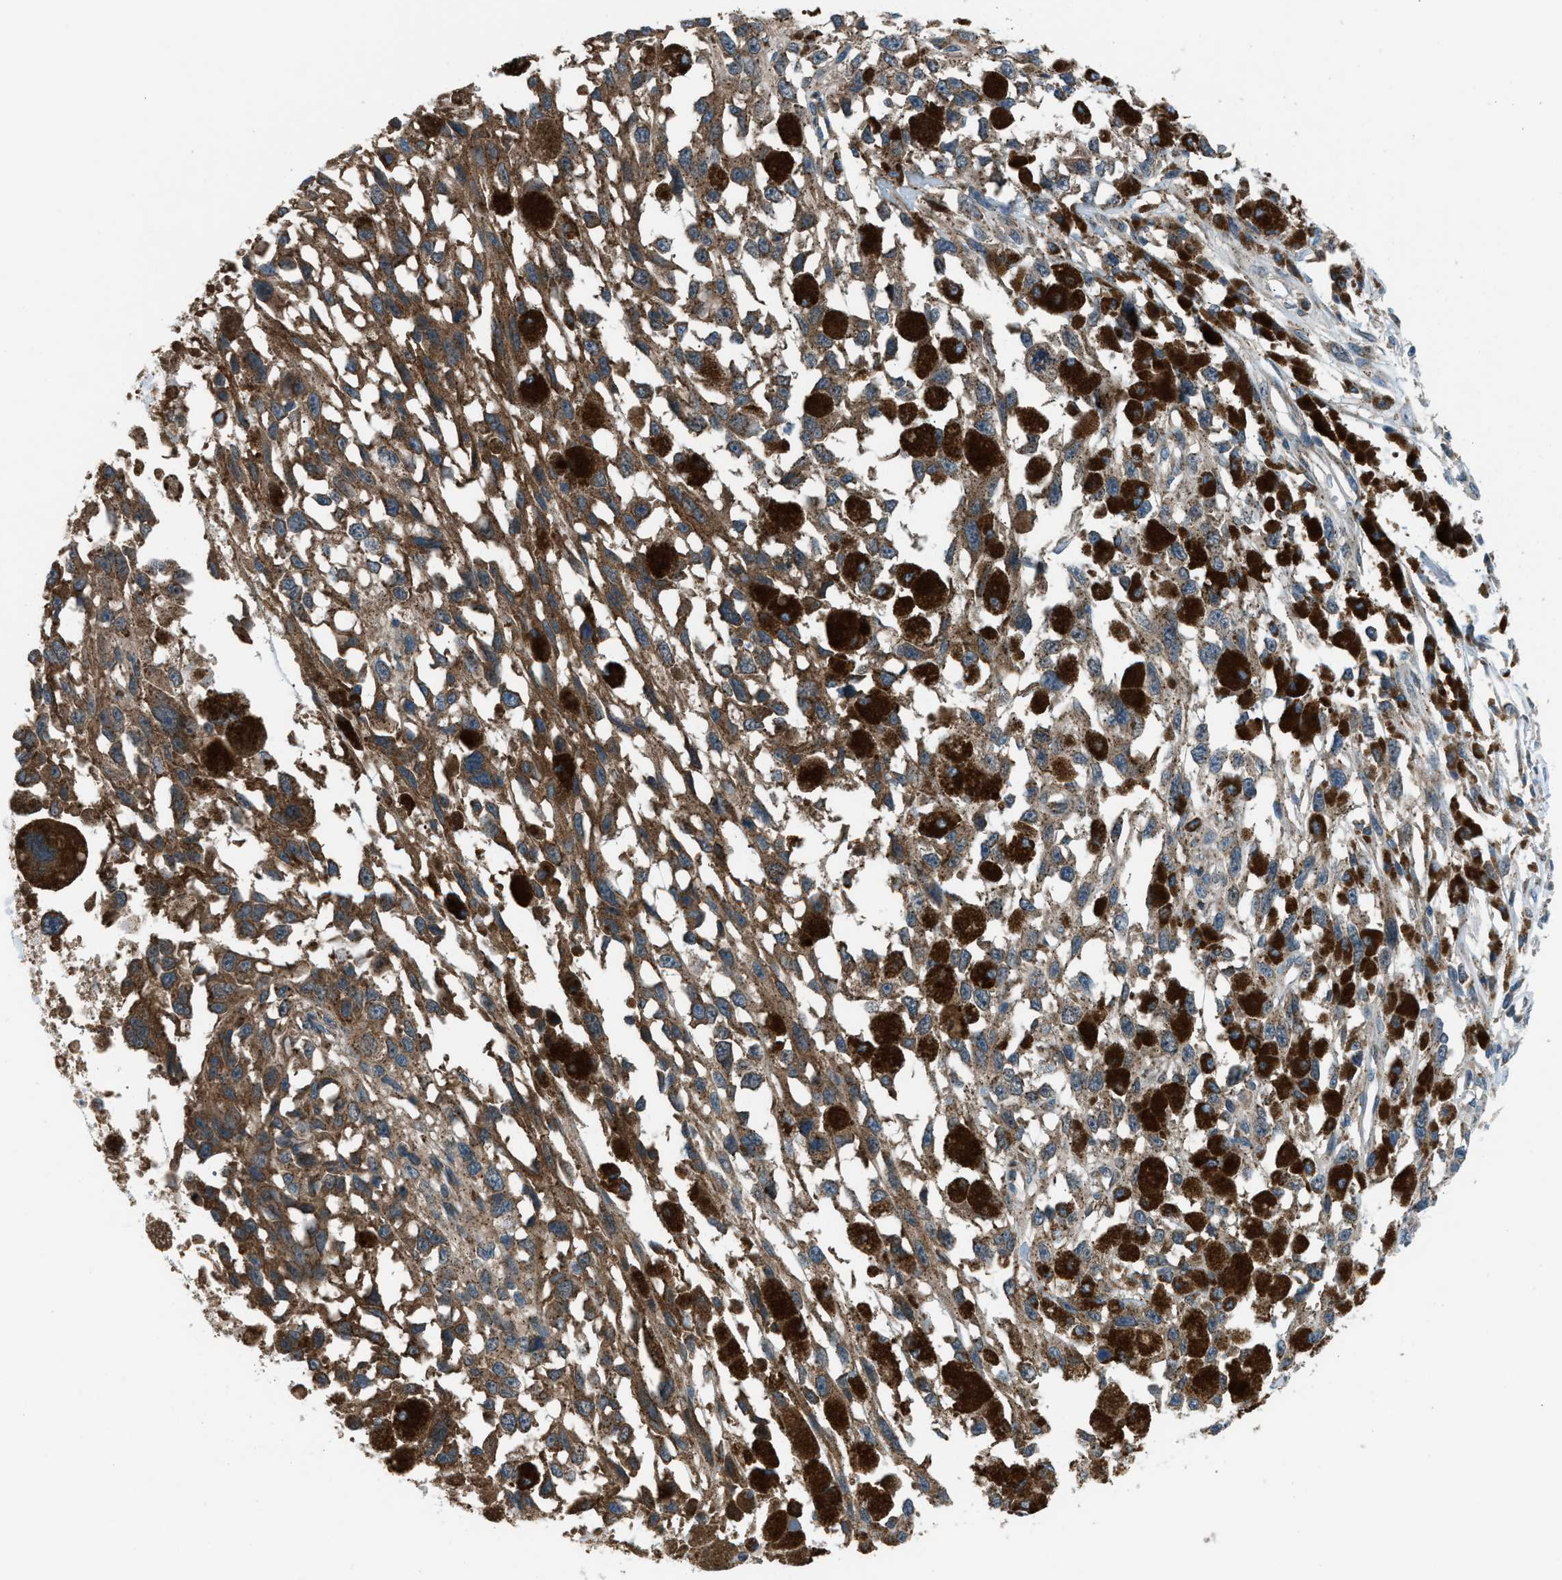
{"staining": {"intensity": "moderate", "quantity": ">75%", "location": "cytoplasmic/membranous"}, "tissue": "melanoma", "cell_type": "Tumor cells", "image_type": "cancer", "snomed": [{"axis": "morphology", "description": "Malignant melanoma, Metastatic site"}, {"axis": "topography", "description": "Lymph node"}], "caption": "High-power microscopy captured an immunohistochemistry photomicrograph of melanoma, revealing moderate cytoplasmic/membranous staining in approximately >75% of tumor cells. (IHC, brightfield microscopy, high magnification).", "gene": "EDARADD", "patient": {"sex": "male", "age": 59}}